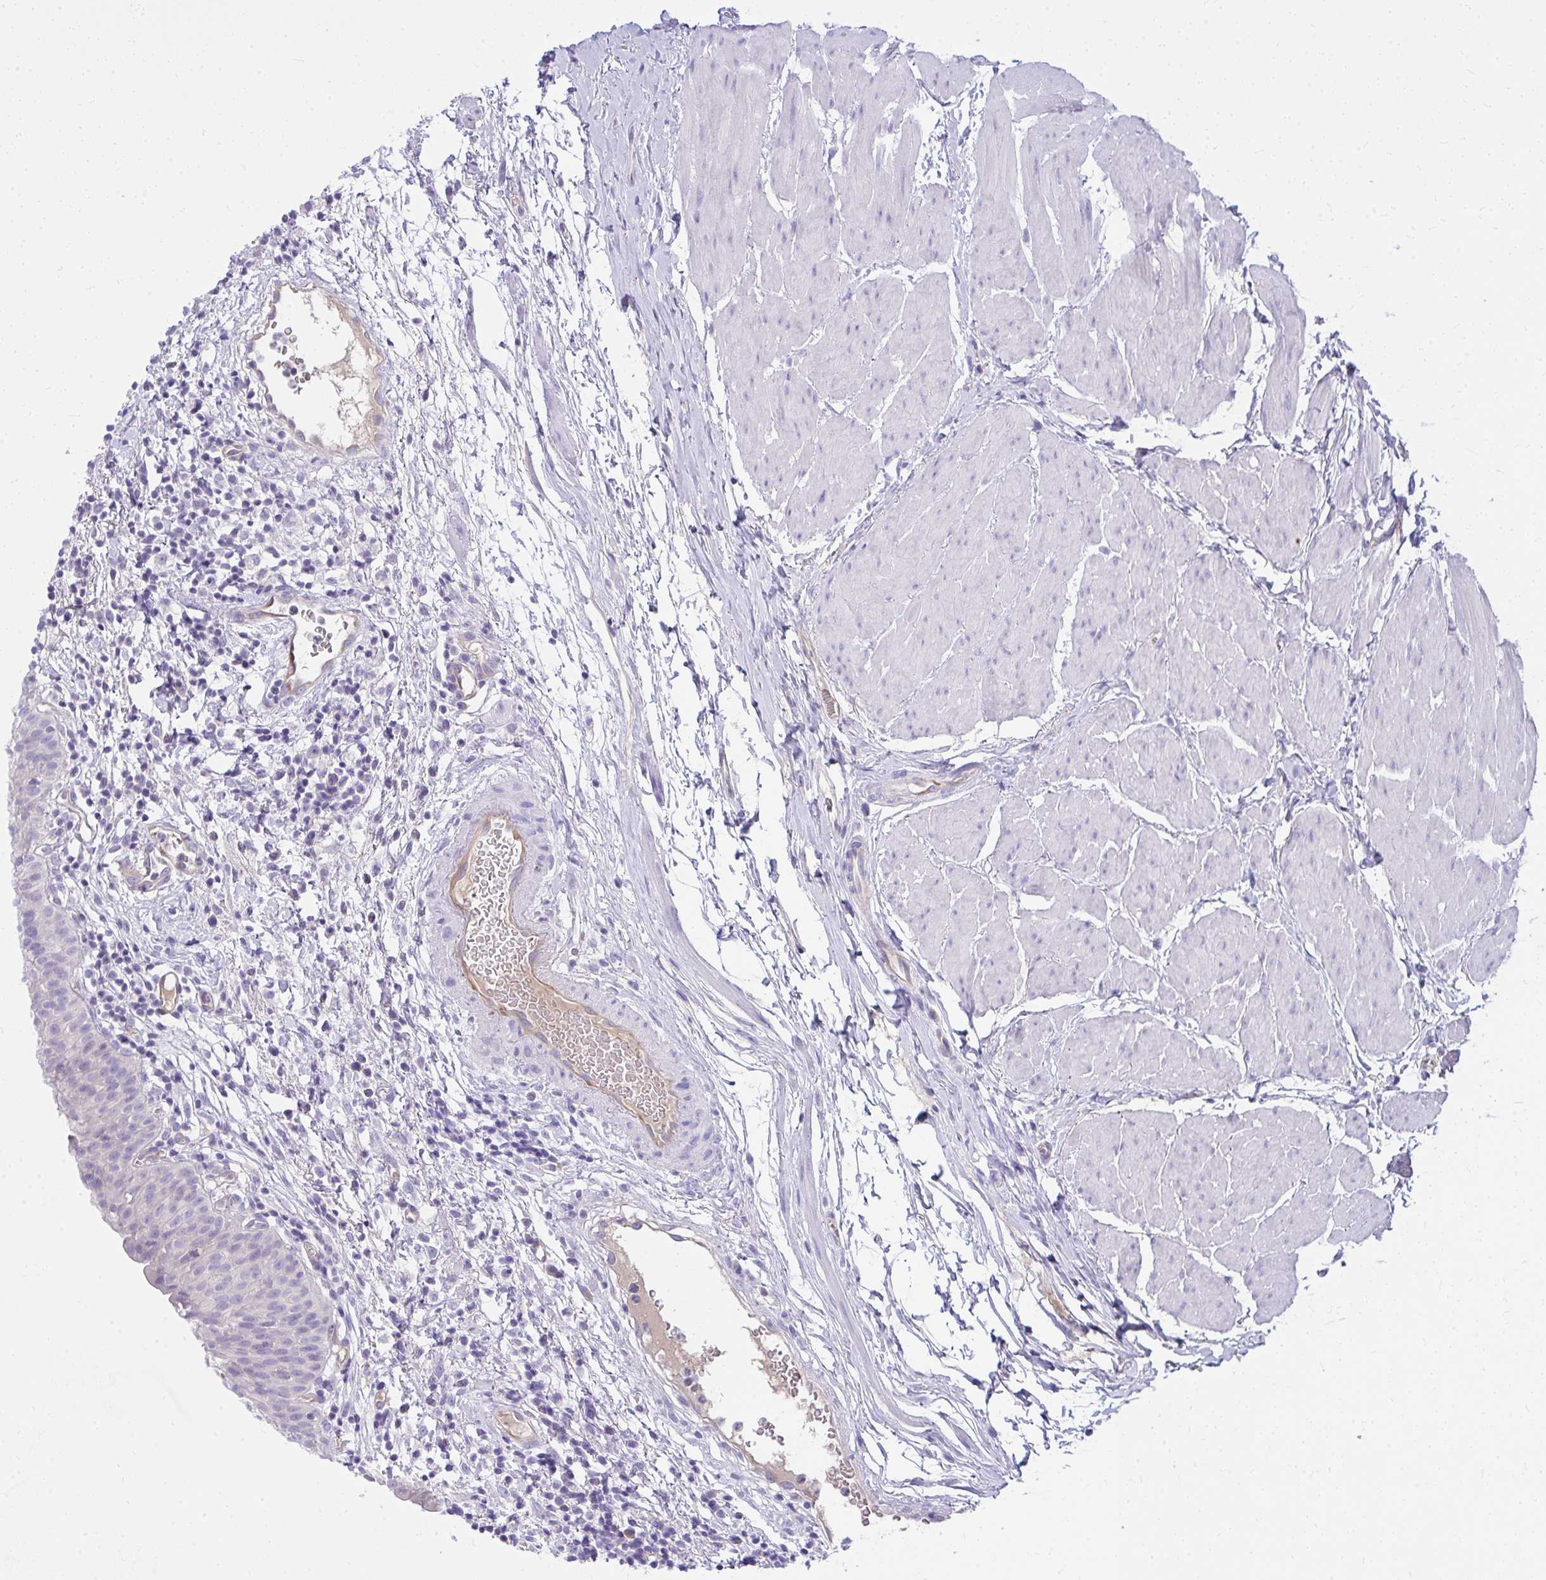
{"staining": {"intensity": "negative", "quantity": "none", "location": "none"}, "tissue": "urinary bladder", "cell_type": "Urothelial cells", "image_type": "normal", "snomed": [{"axis": "morphology", "description": "Normal tissue, NOS"}, {"axis": "morphology", "description": "Inflammation, NOS"}, {"axis": "topography", "description": "Urinary bladder"}], "caption": "High power microscopy histopathology image of an immunohistochemistry (IHC) micrograph of unremarkable urinary bladder, revealing no significant positivity in urothelial cells. (Brightfield microscopy of DAB immunohistochemistry (IHC) at high magnification).", "gene": "LRRC36", "patient": {"sex": "male", "age": 57}}